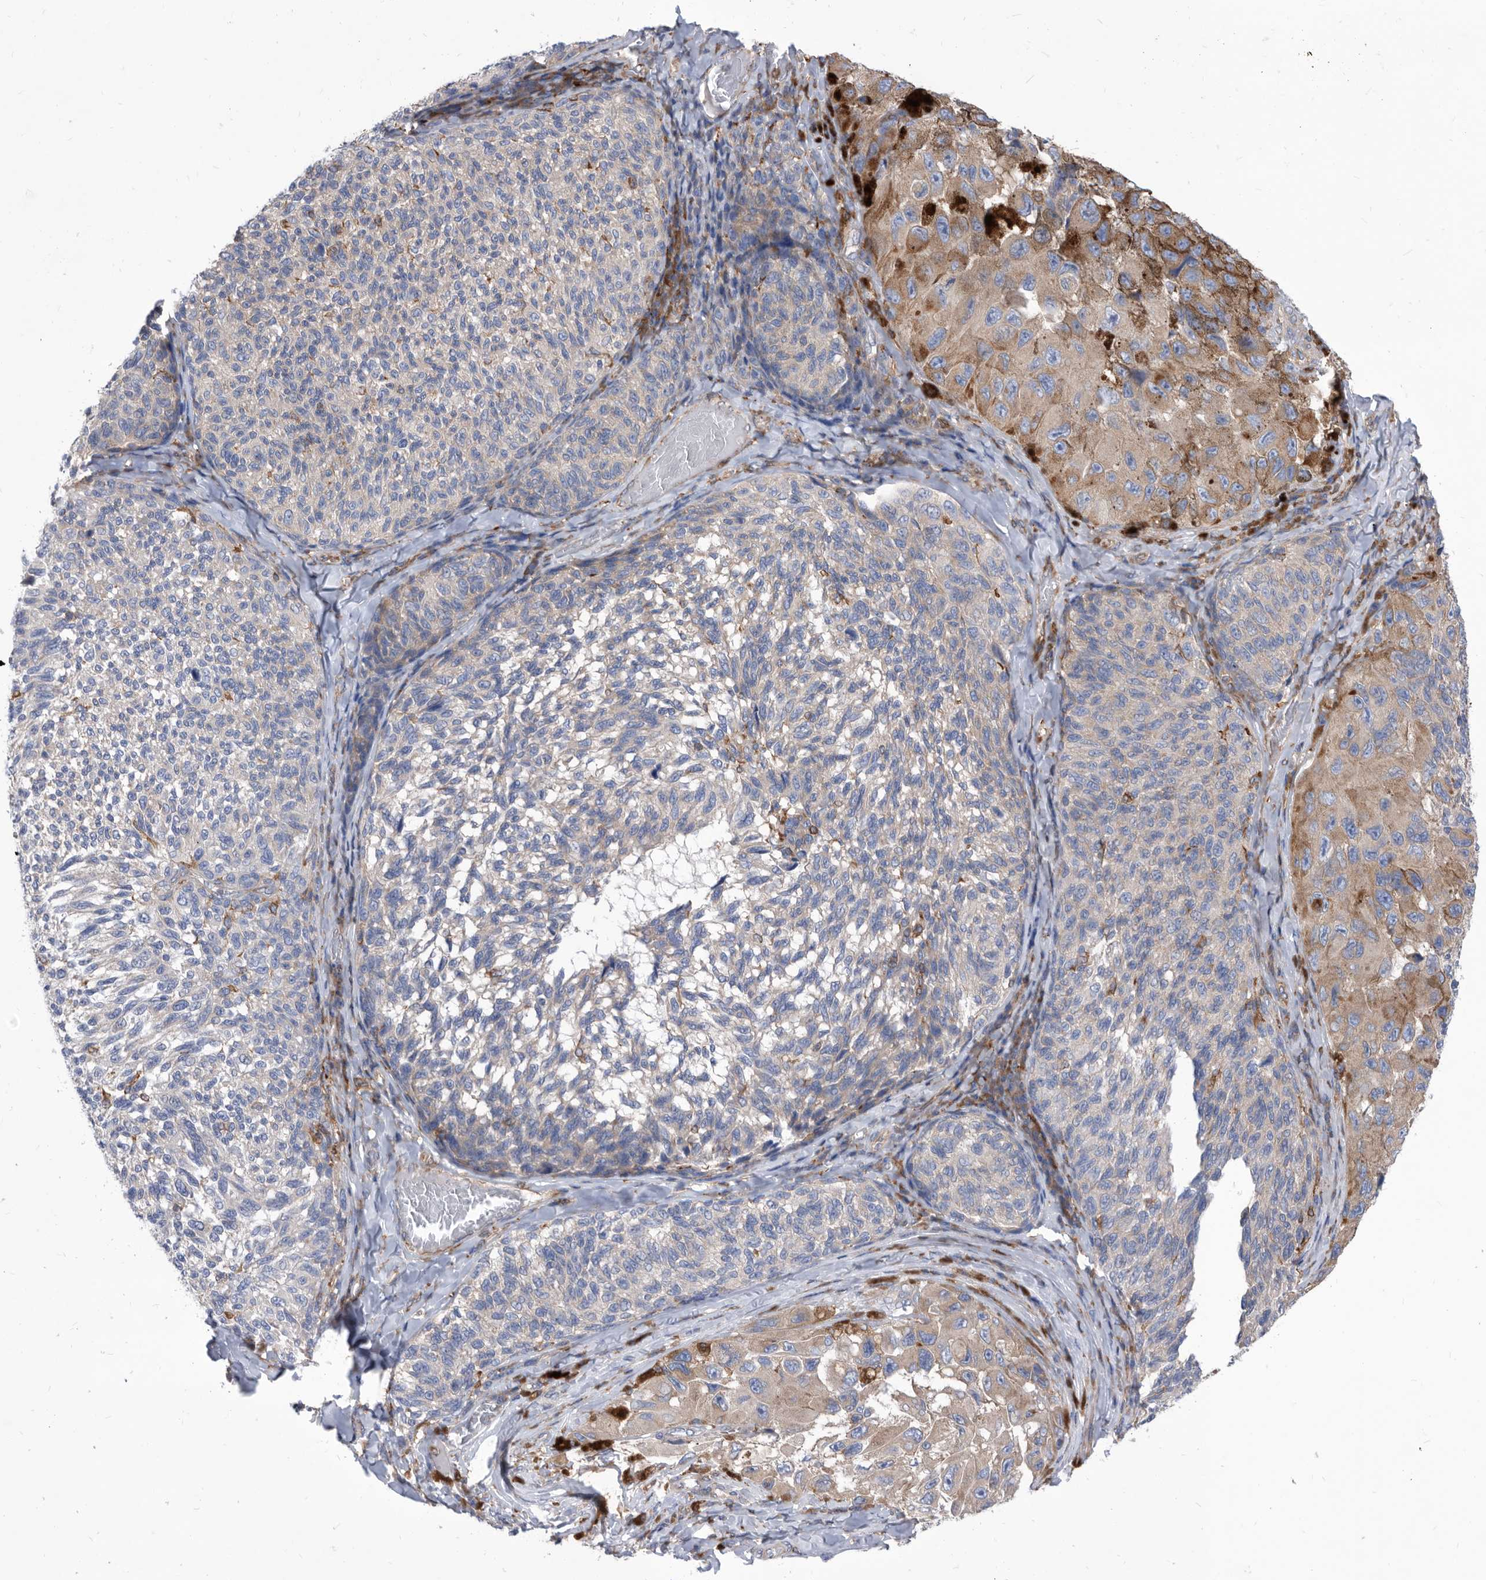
{"staining": {"intensity": "moderate", "quantity": "<25%", "location": "cytoplasmic/membranous"}, "tissue": "melanoma", "cell_type": "Tumor cells", "image_type": "cancer", "snomed": [{"axis": "morphology", "description": "Malignant melanoma, NOS"}, {"axis": "topography", "description": "Skin"}], "caption": "Immunohistochemistry staining of melanoma, which reveals low levels of moderate cytoplasmic/membranous positivity in approximately <25% of tumor cells indicating moderate cytoplasmic/membranous protein expression. The staining was performed using DAB (3,3'-diaminobenzidine) (brown) for protein detection and nuclei were counterstained in hematoxylin (blue).", "gene": "SMG7", "patient": {"sex": "female", "age": 73}}